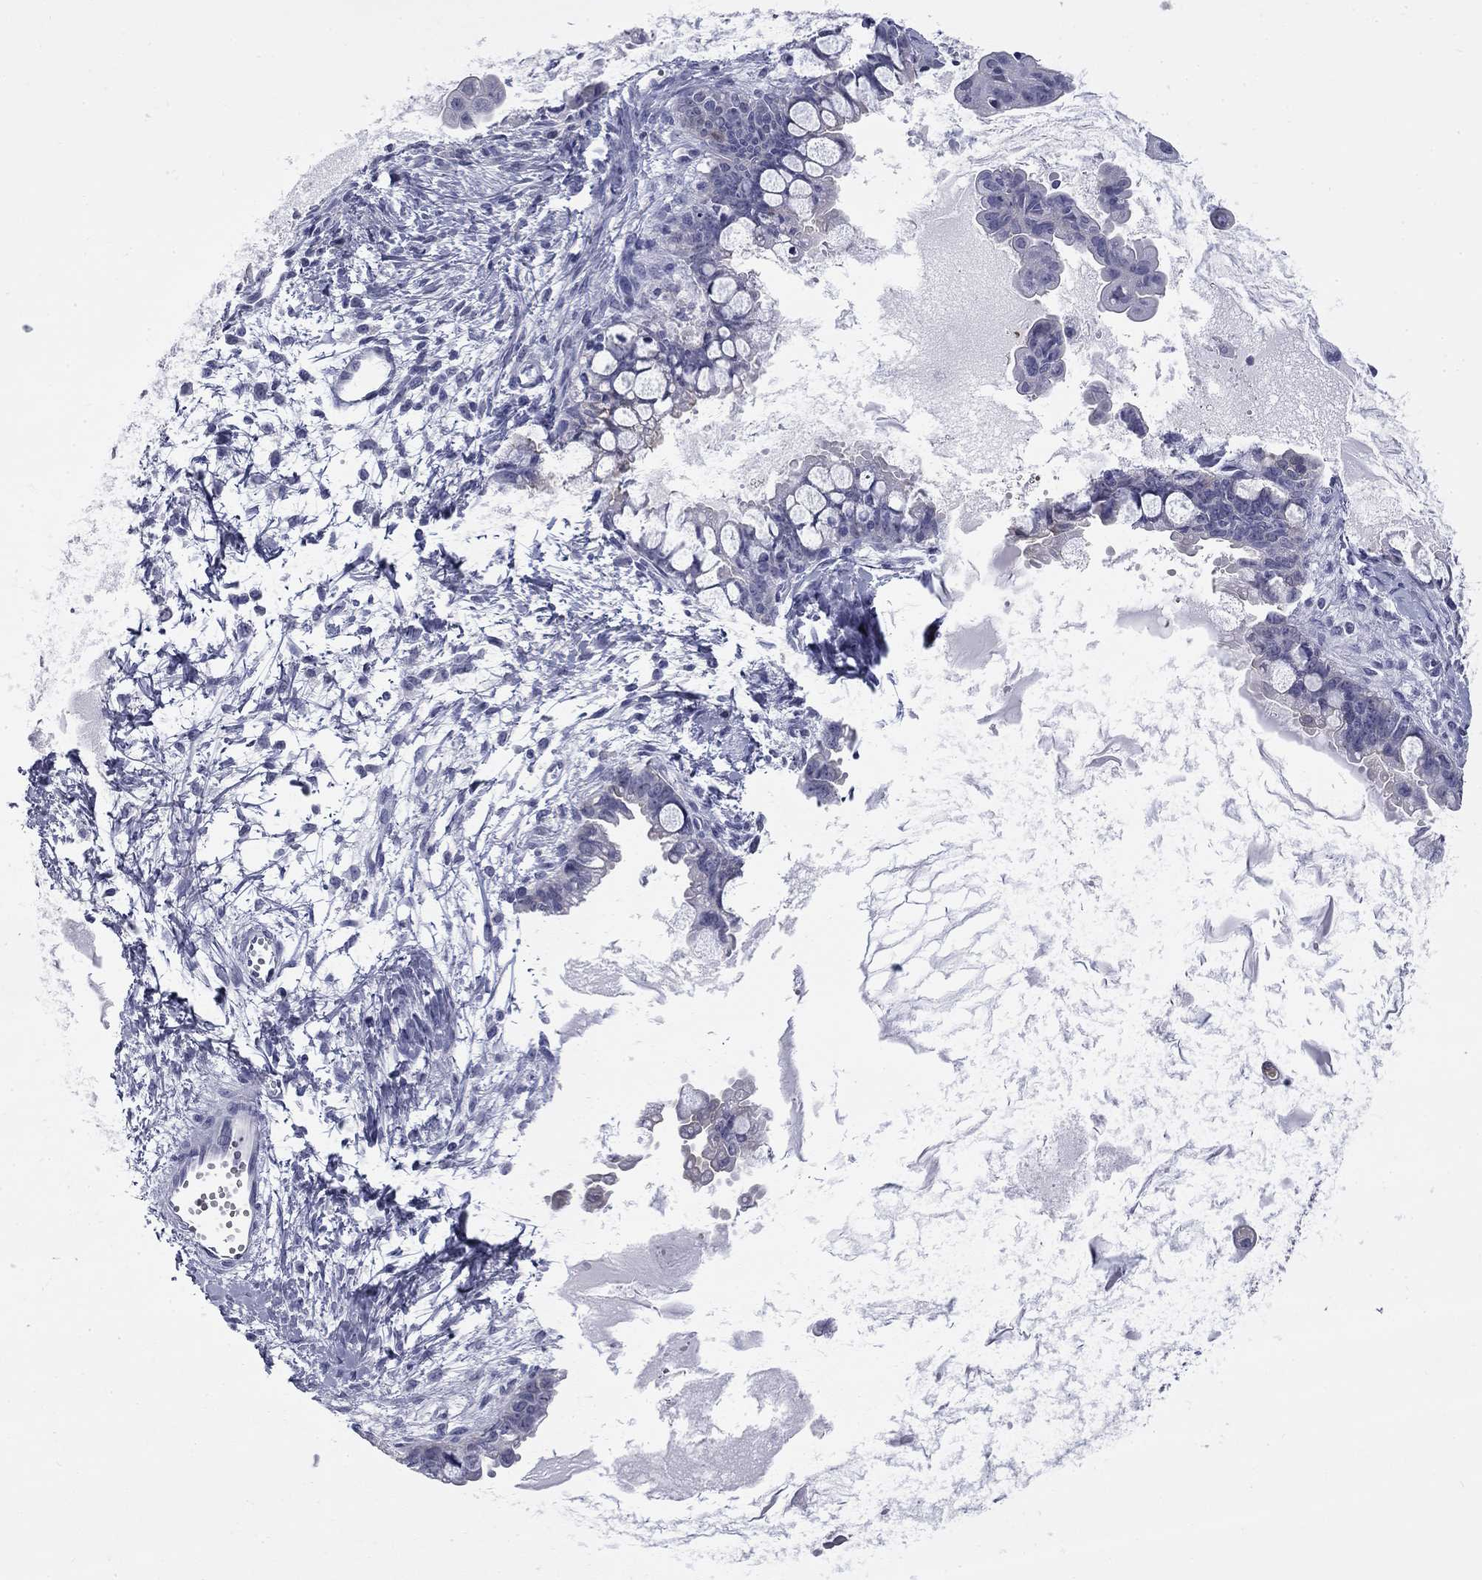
{"staining": {"intensity": "negative", "quantity": "none", "location": "none"}, "tissue": "ovarian cancer", "cell_type": "Tumor cells", "image_type": "cancer", "snomed": [{"axis": "morphology", "description": "Cystadenocarcinoma, mucinous, NOS"}, {"axis": "topography", "description": "Ovary"}], "caption": "Immunohistochemical staining of human ovarian cancer (mucinous cystadenocarcinoma) shows no significant staining in tumor cells.", "gene": "BCL2L14", "patient": {"sex": "female", "age": 63}}